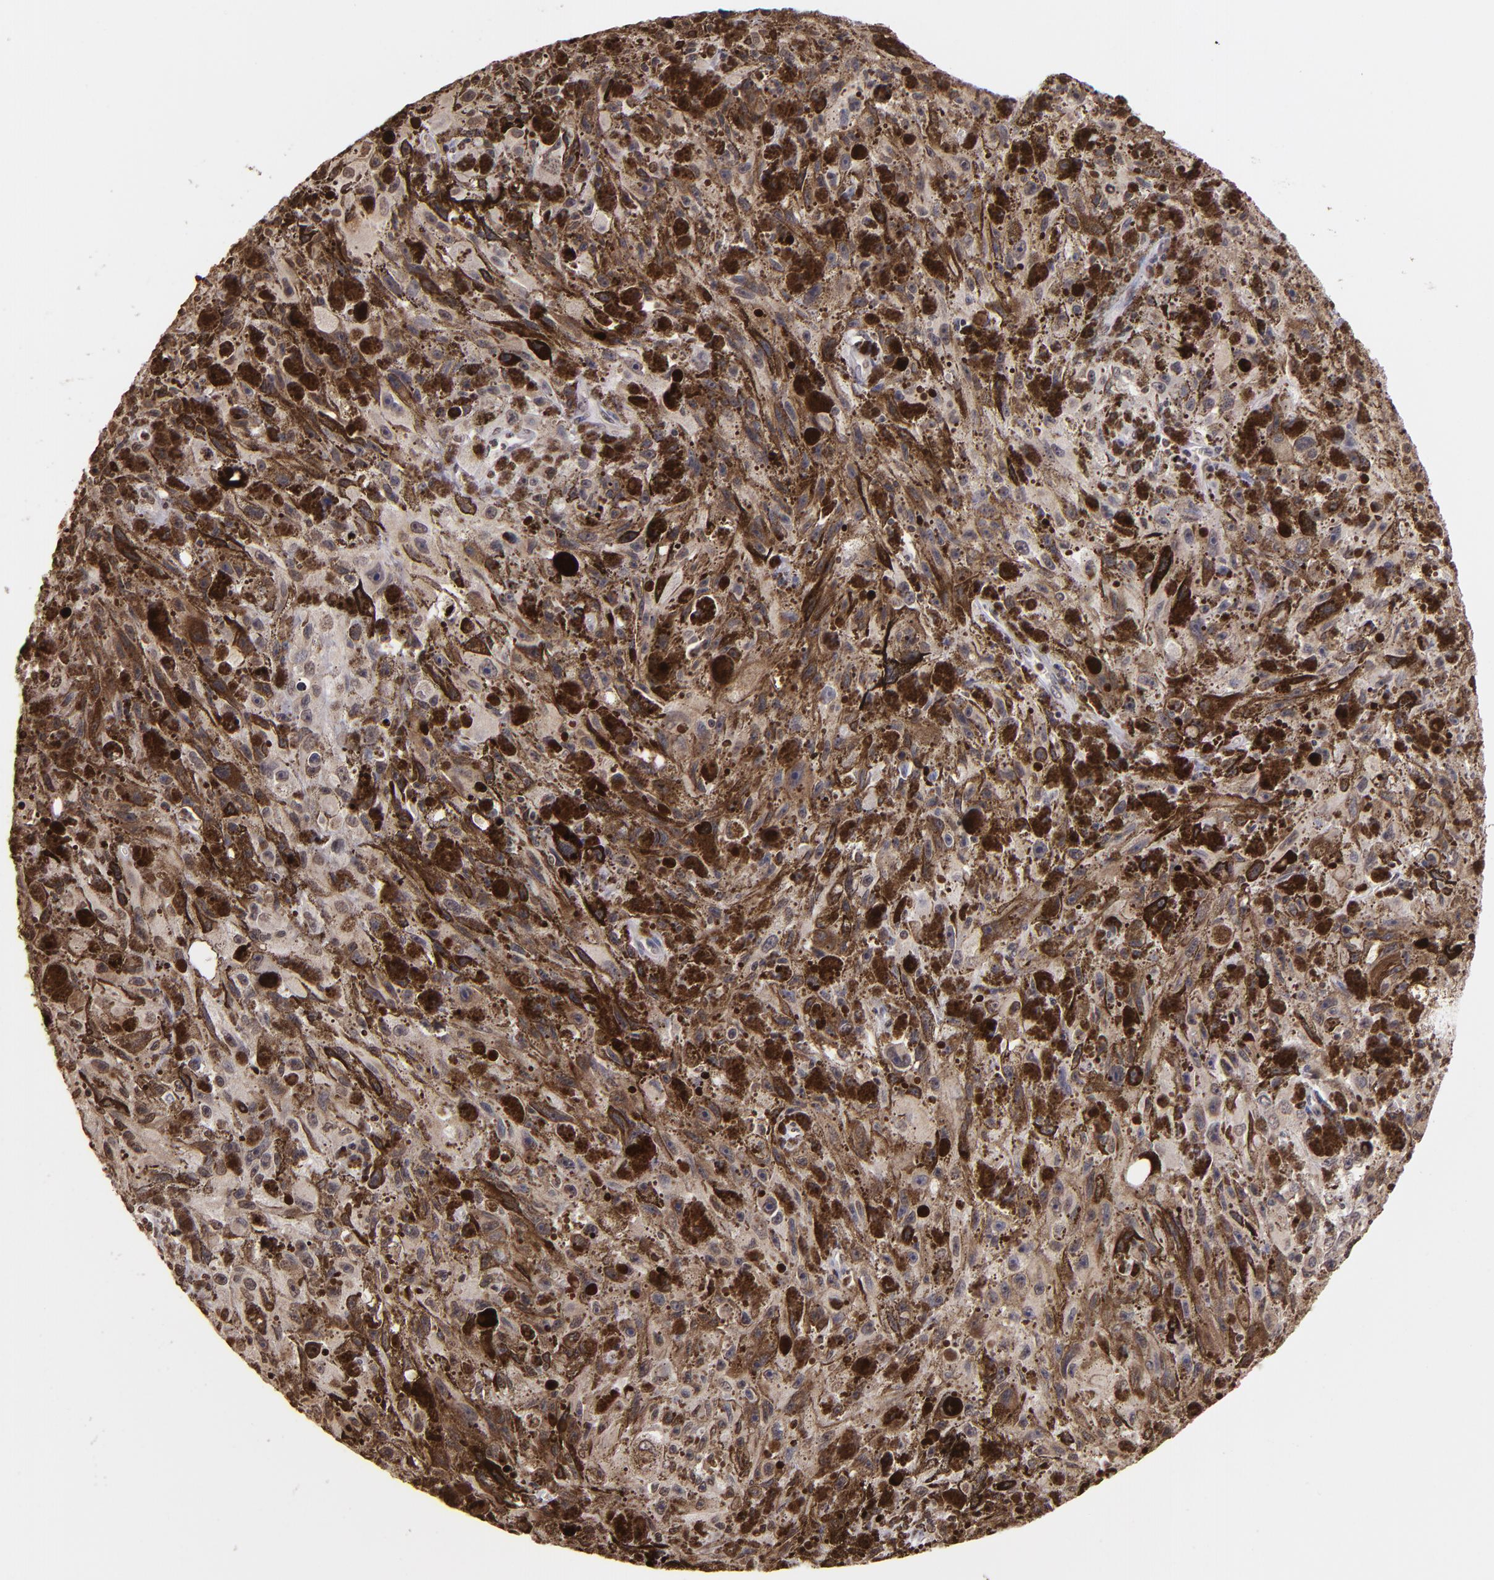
{"staining": {"intensity": "negative", "quantity": "none", "location": "none"}, "tissue": "melanoma", "cell_type": "Tumor cells", "image_type": "cancer", "snomed": [{"axis": "morphology", "description": "Malignant melanoma, NOS"}, {"axis": "topography", "description": "Skin"}], "caption": "A high-resolution micrograph shows immunohistochemistry (IHC) staining of melanoma, which shows no significant expression in tumor cells.", "gene": "LBX1", "patient": {"sex": "female", "age": 104}}